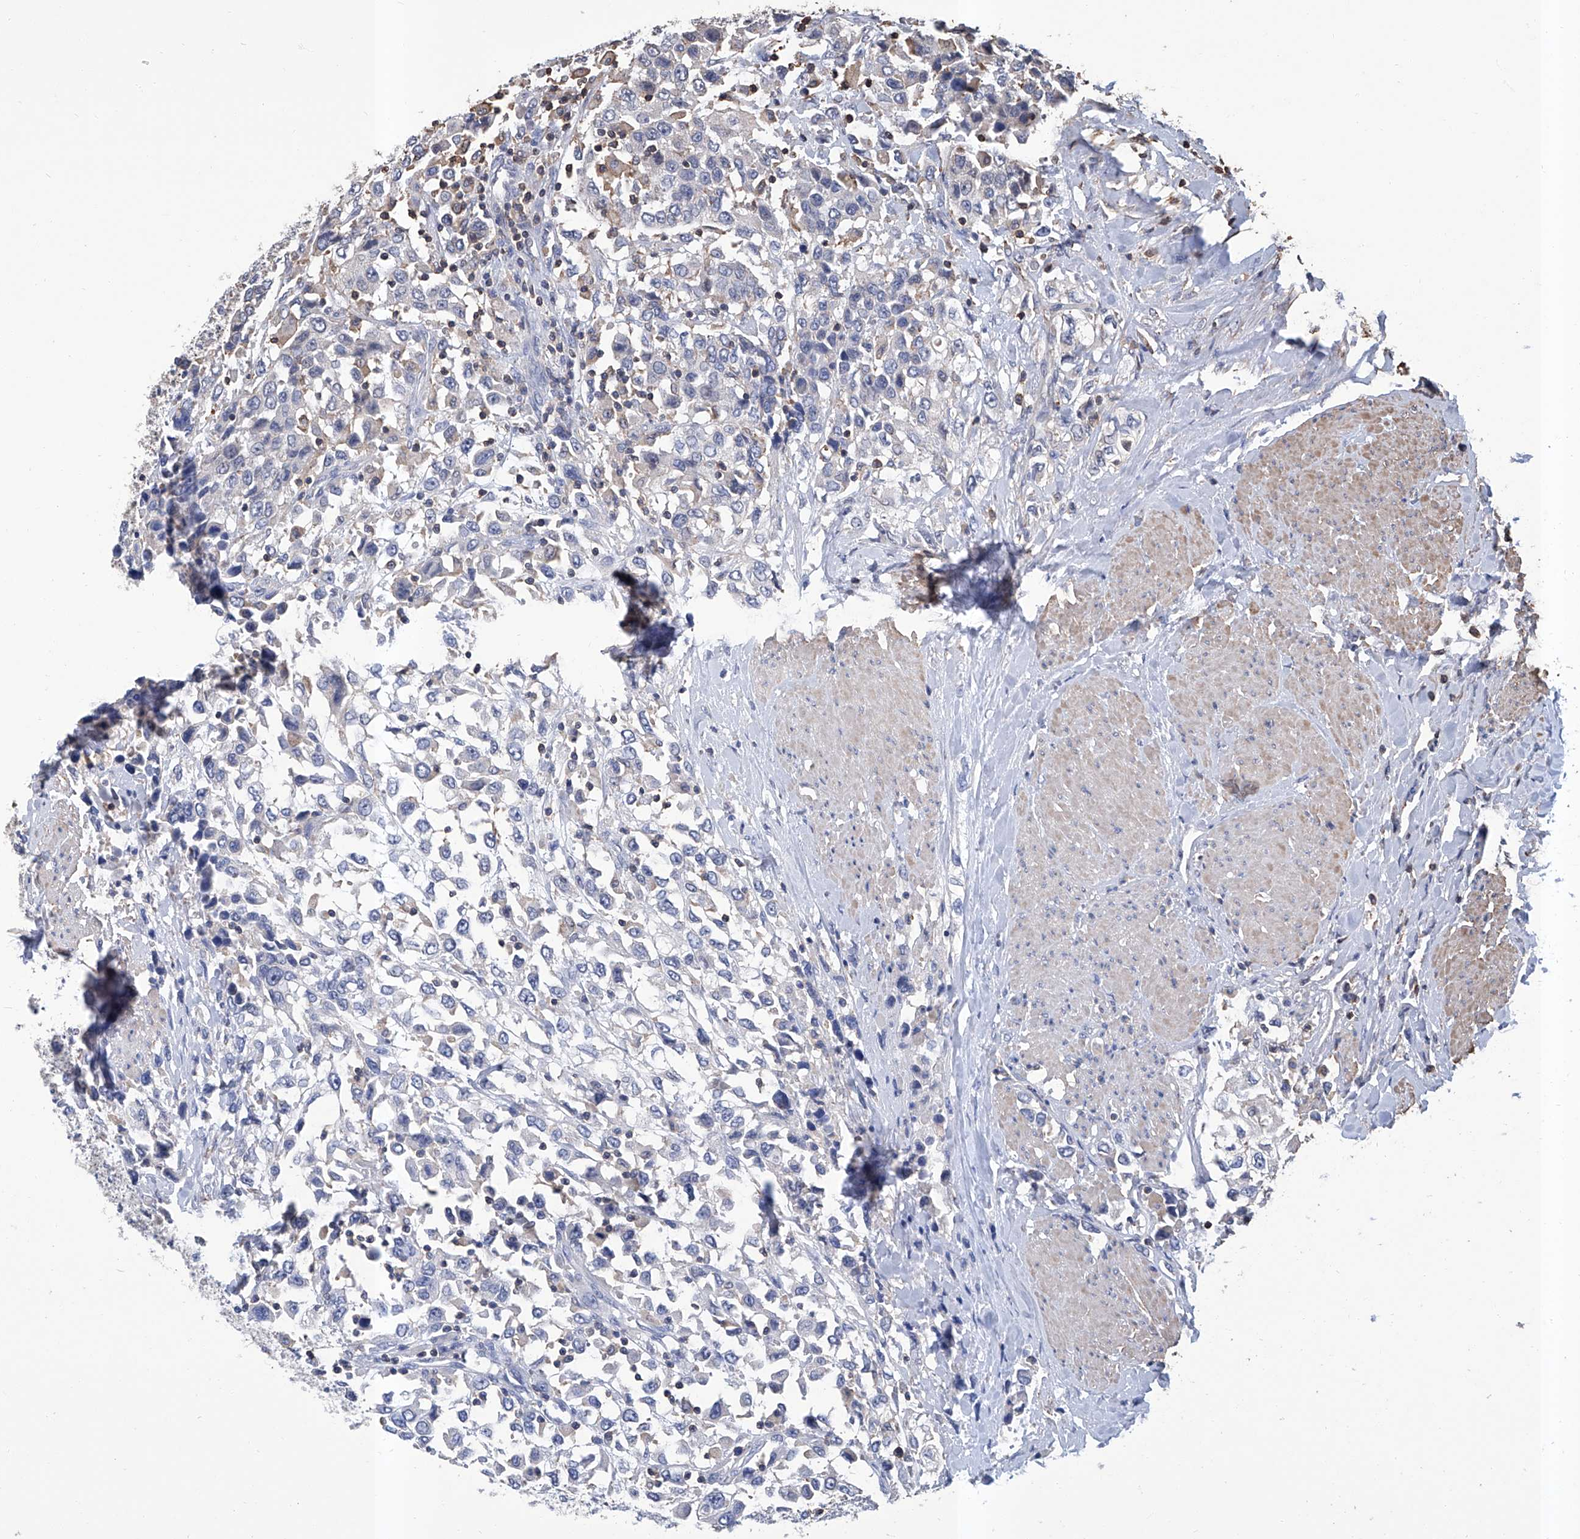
{"staining": {"intensity": "negative", "quantity": "none", "location": "none"}, "tissue": "urothelial cancer", "cell_type": "Tumor cells", "image_type": "cancer", "snomed": [{"axis": "morphology", "description": "Urothelial carcinoma, High grade"}, {"axis": "topography", "description": "Urinary bladder"}], "caption": "This is a photomicrograph of immunohistochemistry (IHC) staining of high-grade urothelial carcinoma, which shows no expression in tumor cells. (DAB immunohistochemistry, high magnification).", "gene": "GPT", "patient": {"sex": "female", "age": 80}}